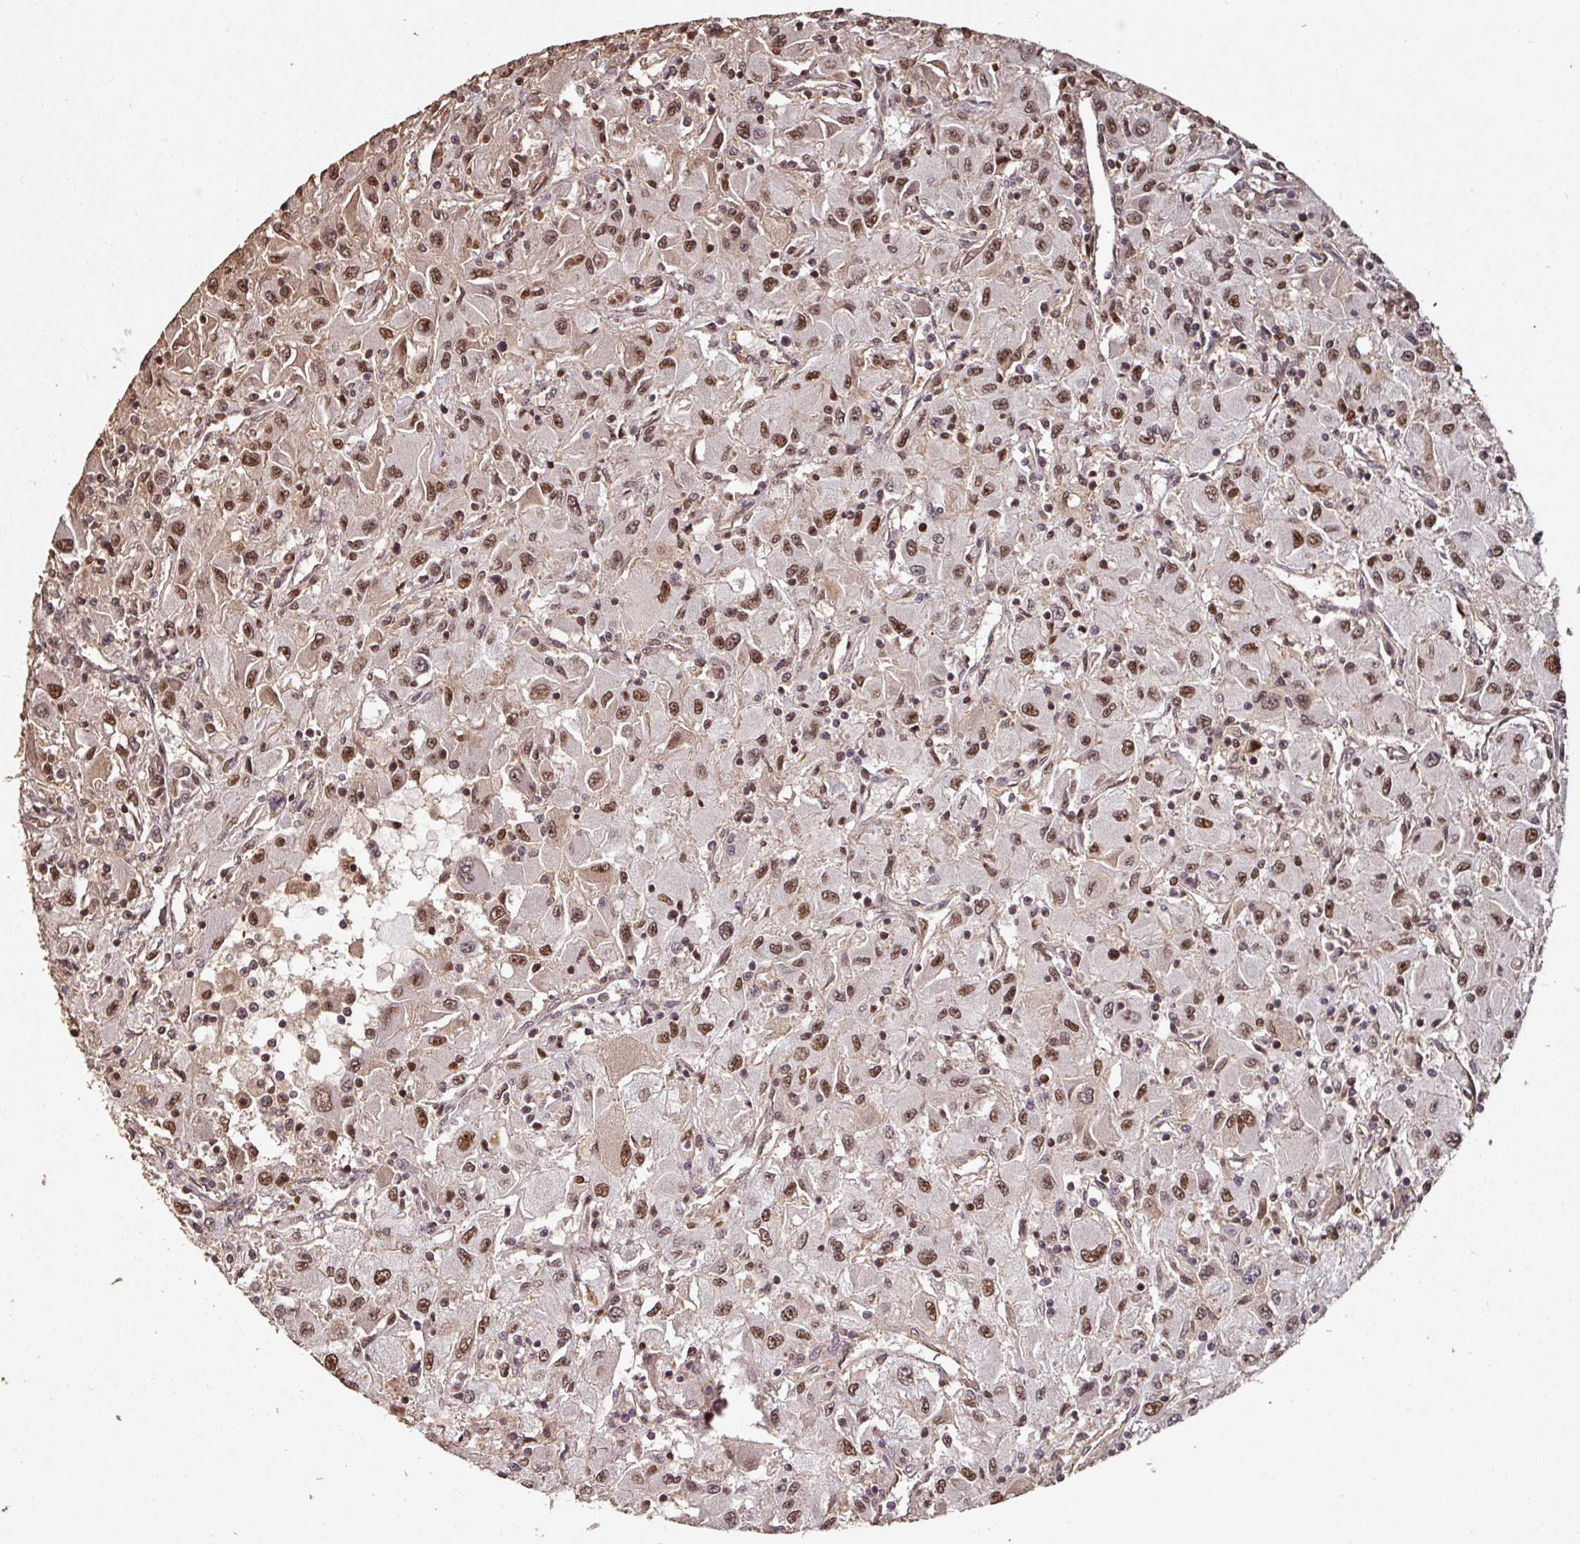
{"staining": {"intensity": "moderate", "quantity": ">75%", "location": "nuclear"}, "tissue": "renal cancer", "cell_type": "Tumor cells", "image_type": "cancer", "snomed": [{"axis": "morphology", "description": "Adenocarcinoma, NOS"}, {"axis": "topography", "description": "Kidney"}], "caption": "Immunohistochemistry (IHC) (DAB (3,3'-diaminobenzidine)) staining of human renal cancer (adenocarcinoma) reveals moderate nuclear protein positivity in approximately >75% of tumor cells.", "gene": "POLD1", "patient": {"sex": "female", "age": 67}}